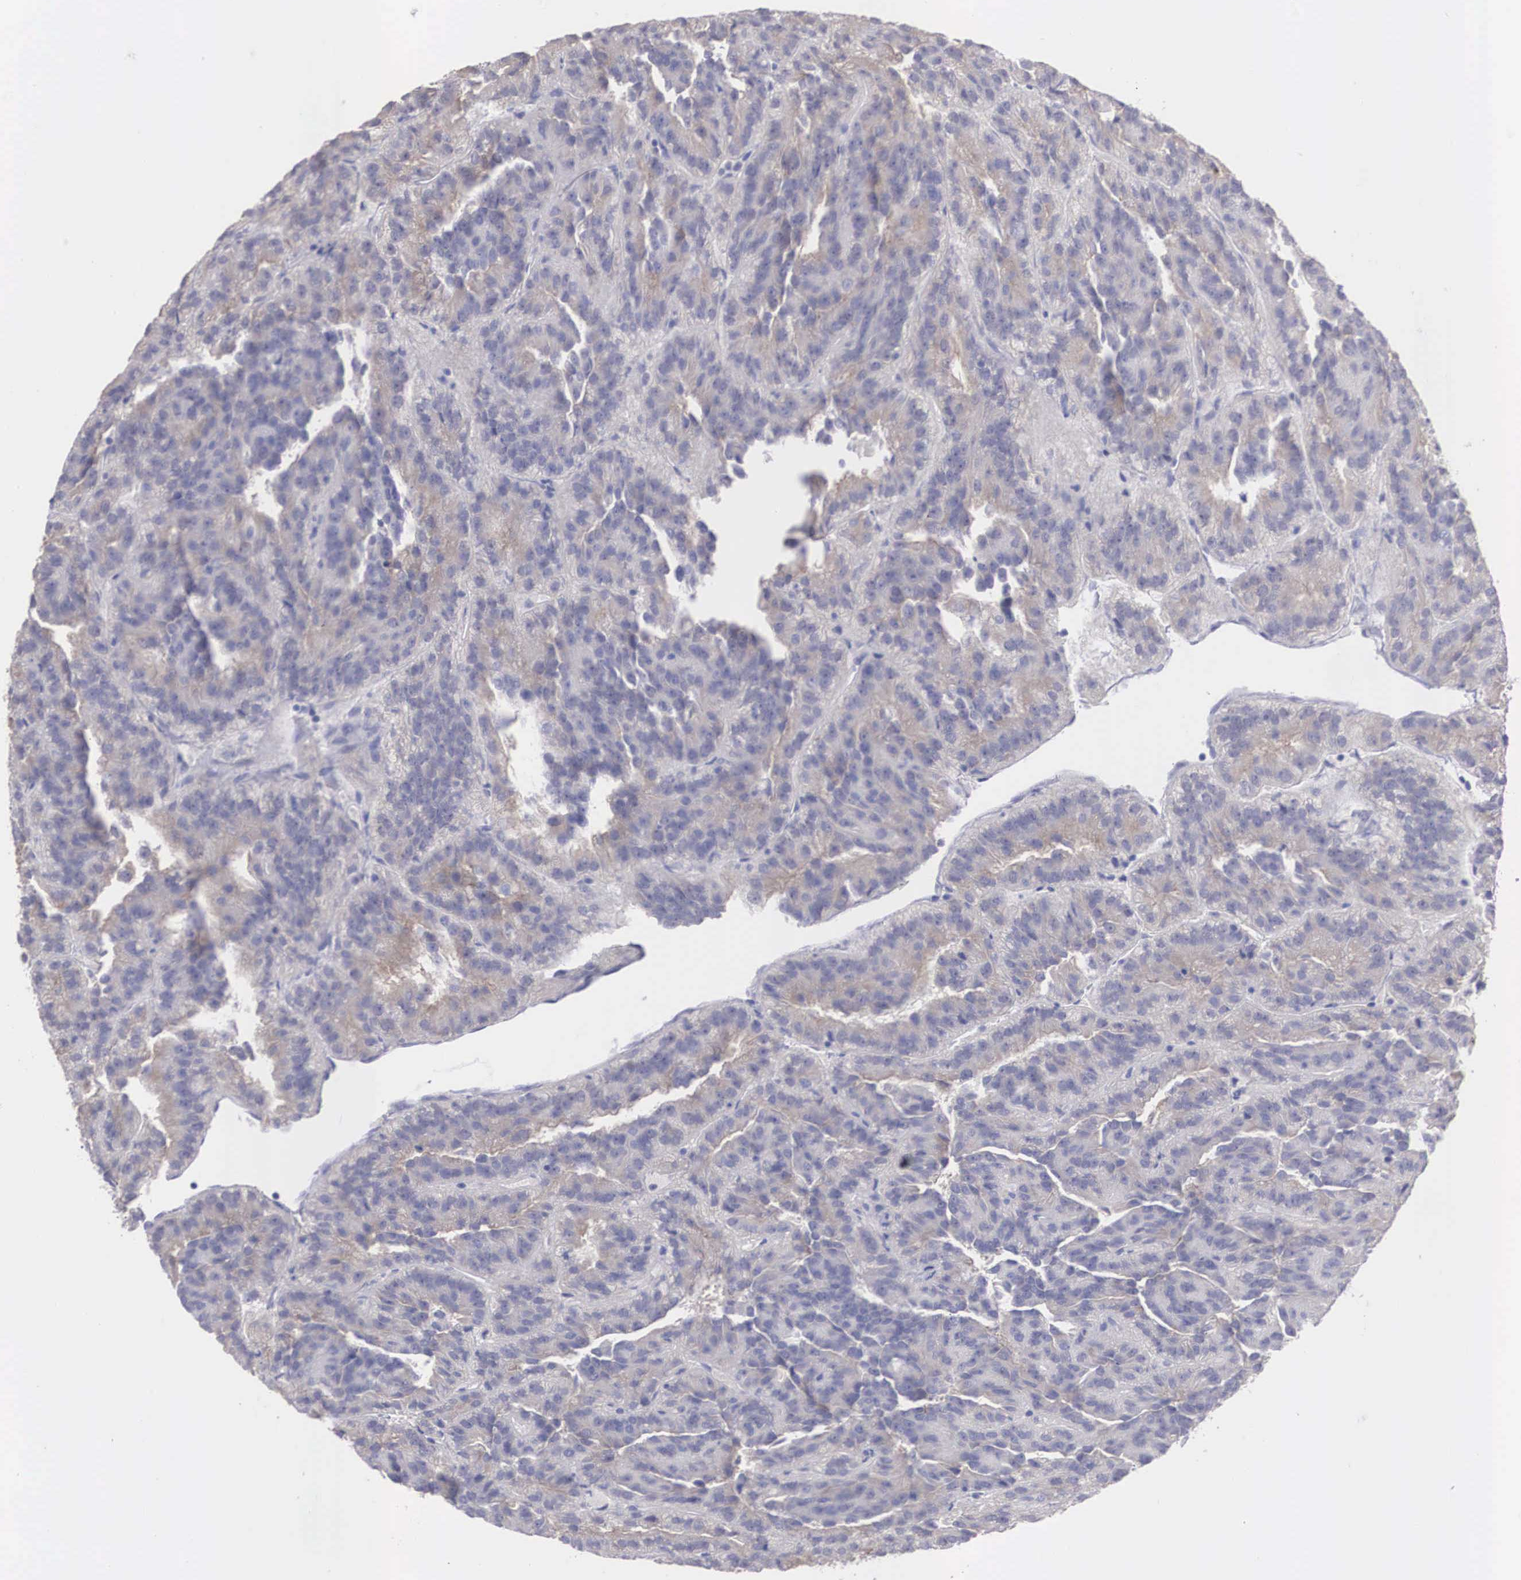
{"staining": {"intensity": "weak", "quantity": "25%-75%", "location": "cytoplasmic/membranous"}, "tissue": "renal cancer", "cell_type": "Tumor cells", "image_type": "cancer", "snomed": [{"axis": "morphology", "description": "Adenocarcinoma, NOS"}, {"axis": "topography", "description": "Kidney"}], "caption": "Weak cytoplasmic/membranous protein positivity is seen in about 25%-75% of tumor cells in renal cancer (adenocarcinoma).", "gene": "REPS2", "patient": {"sex": "male", "age": 46}}